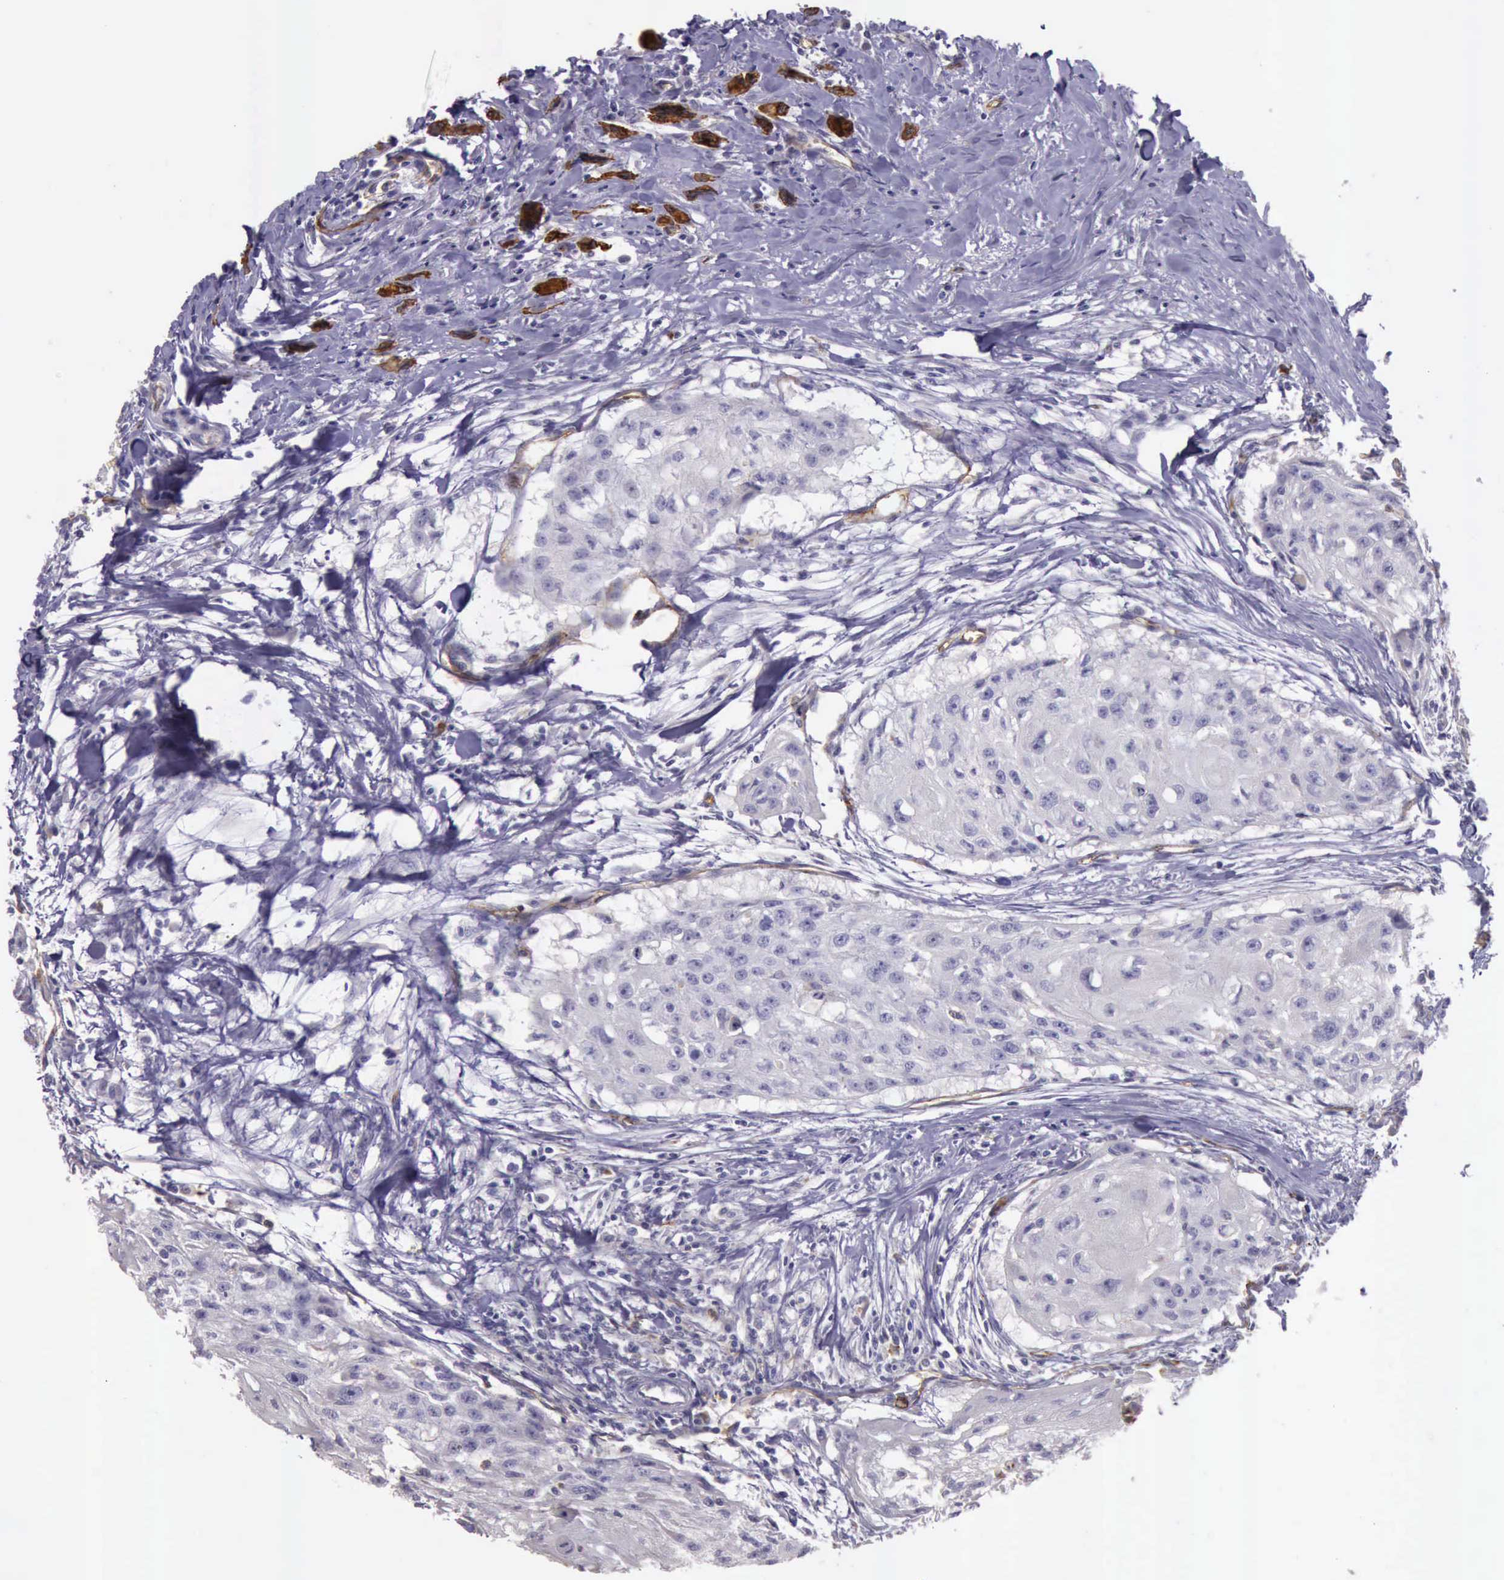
{"staining": {"intensity": "negative", "quantity": "none", "location": "none"}, "tissue": "head and neck cancer", "cell_type": "Tumor cells", "image_type": "cancer", "snomed": [{"axis": "morphology", "description": "Squamous cell carcinoma, NOS"}, {"axis": "topography", "description": "Head-Neck"}], "caption": "Immunohistochemistry of human head and neck cancer (squamous cell carcinoma) displays no staining in tumor cells.", "gene": "TCEANC", "patient": {"sex": "male", "age": 64}}